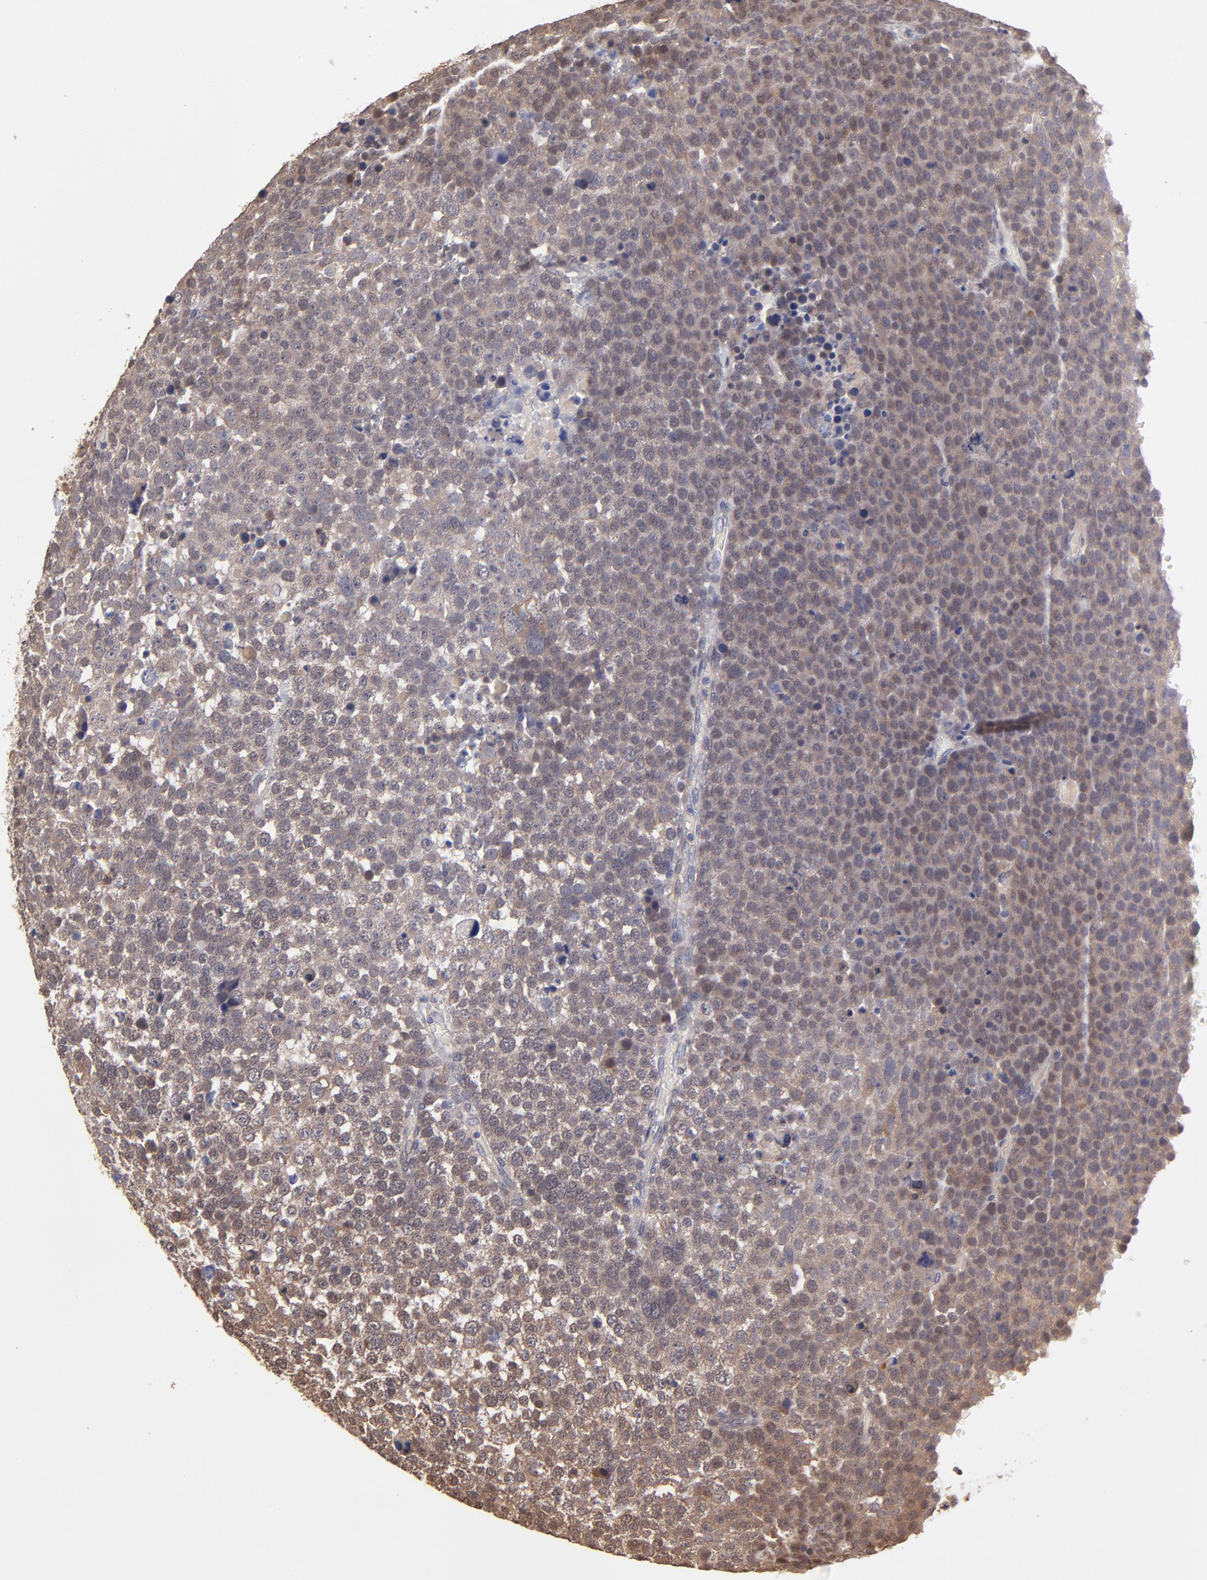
{"staining": {"intensity": "weak", "quantity": ">75%", "location": "cytoplasmic/membranous"}, "tissue": "testis cancer", "cell_type": "Tumor cells", "image_type": "cancer", "snomed": [{"axis": "morphology", "description": "Seminoma, NOS"}, {"axis": "topography", "description": "Testis"}], "caption": "Protein positivity by immunohistochemistry (IHC) demonstrates weak cytoplasmic/membranous staining in approximately >75% of tumor cells in testis cancer.", "gene": "CHL1", "patient": {"sex": "male", "age": 71}}